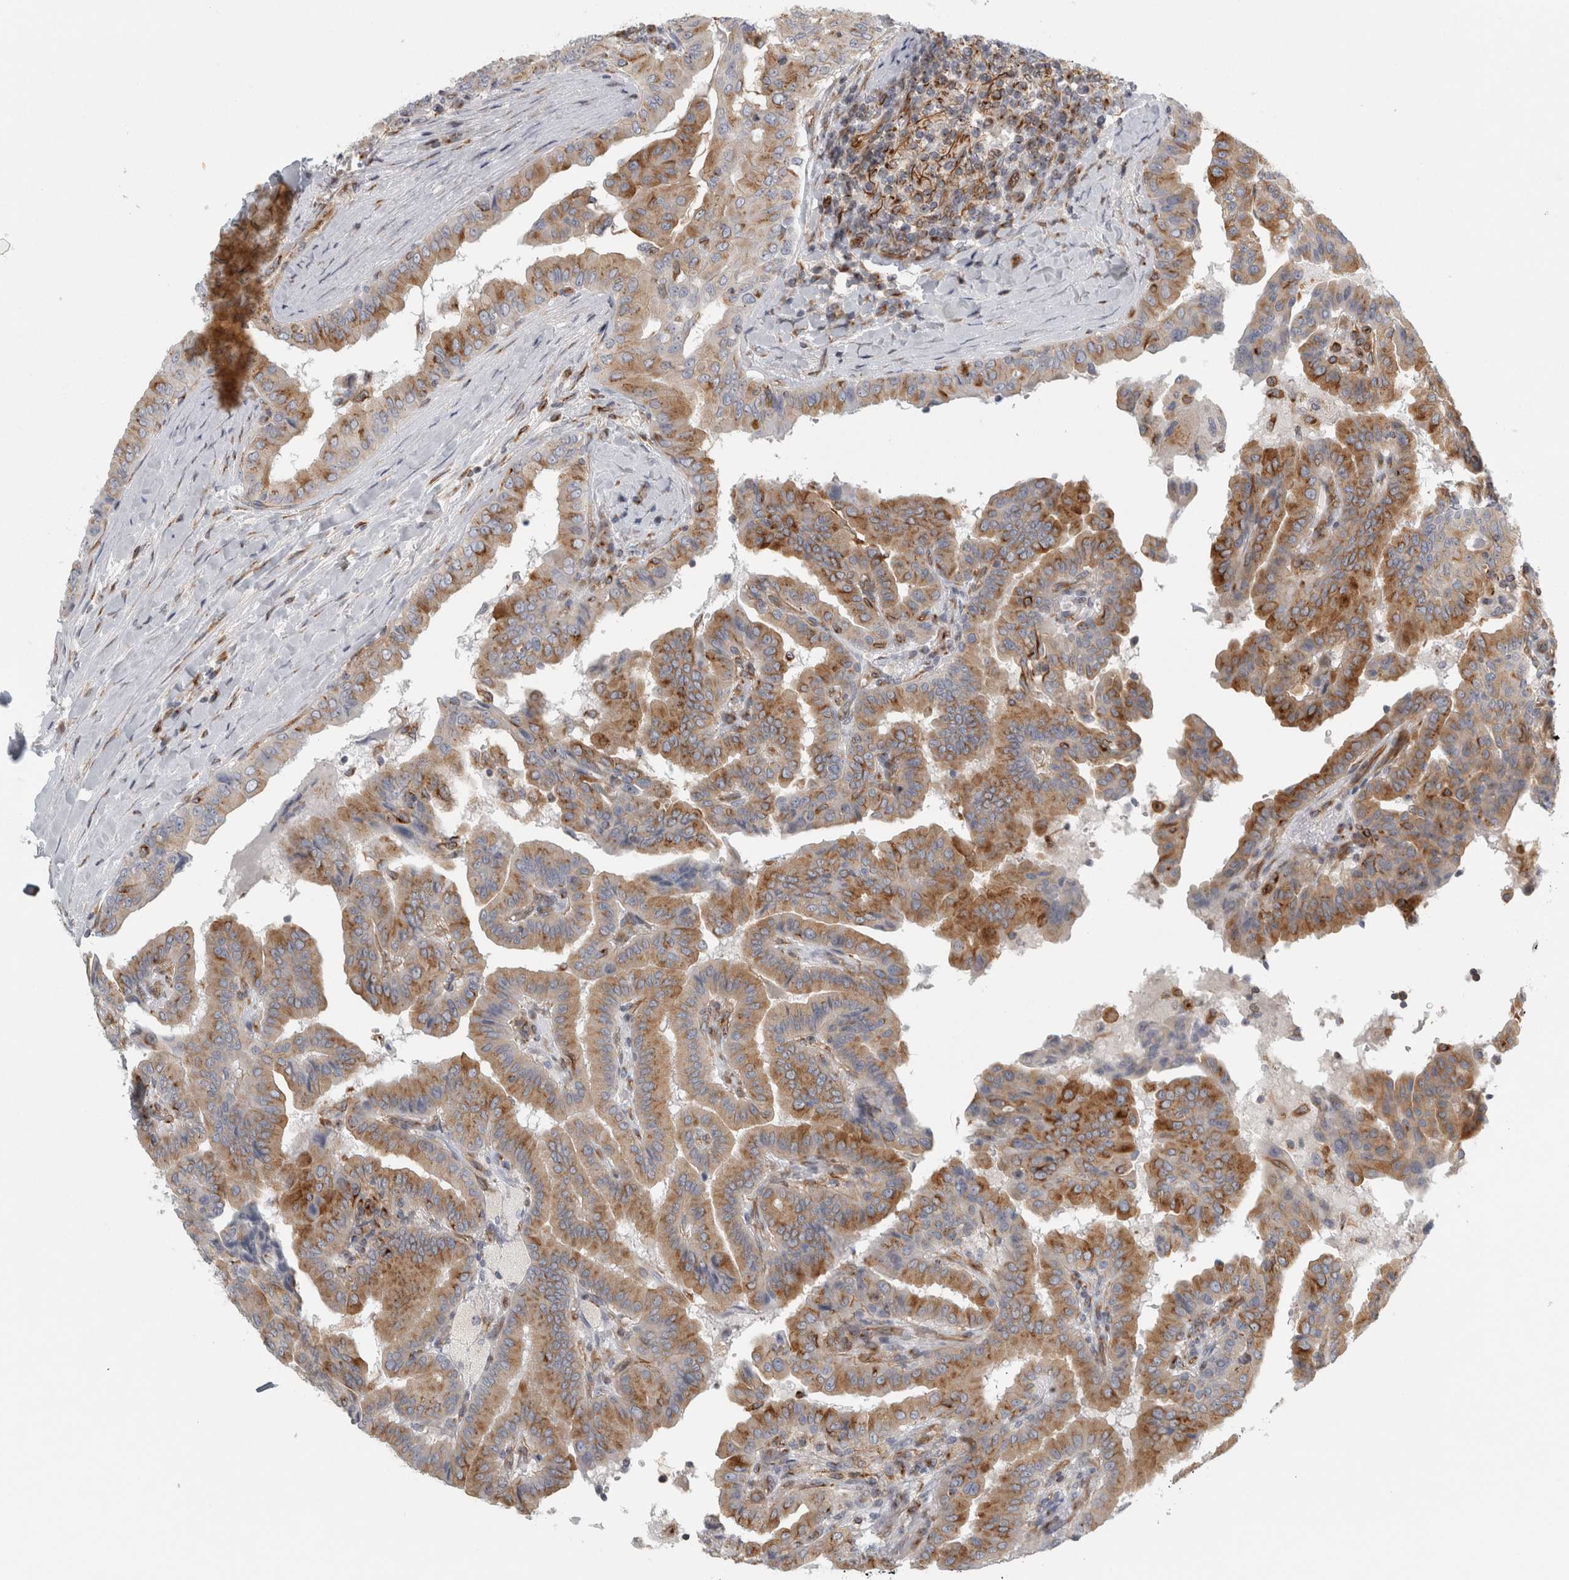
{"staining": {"intensity": "moderate", "quantity": ">75%", "location": "cytoplasmic/membranous"}, "tissue": "thyroid cancer", "cell_type": "Tumor cells", "image_type": "cancer", "snomed": [{"axis": "morphology", "description": "Papillary adenocarcinoma, NOS"}, {"axis": "topography", "description": "Thyroid gland"}], "caption": "Immunohistochemical staining of thyroid cancer (papillary adenocarcinoma) demonstrates medium levels of moderate cytoplasmic/membranous protein staining in about >75% of tumor cells.", "gene": "PEX6", "patient": {"sex": "male", "age": 33}}